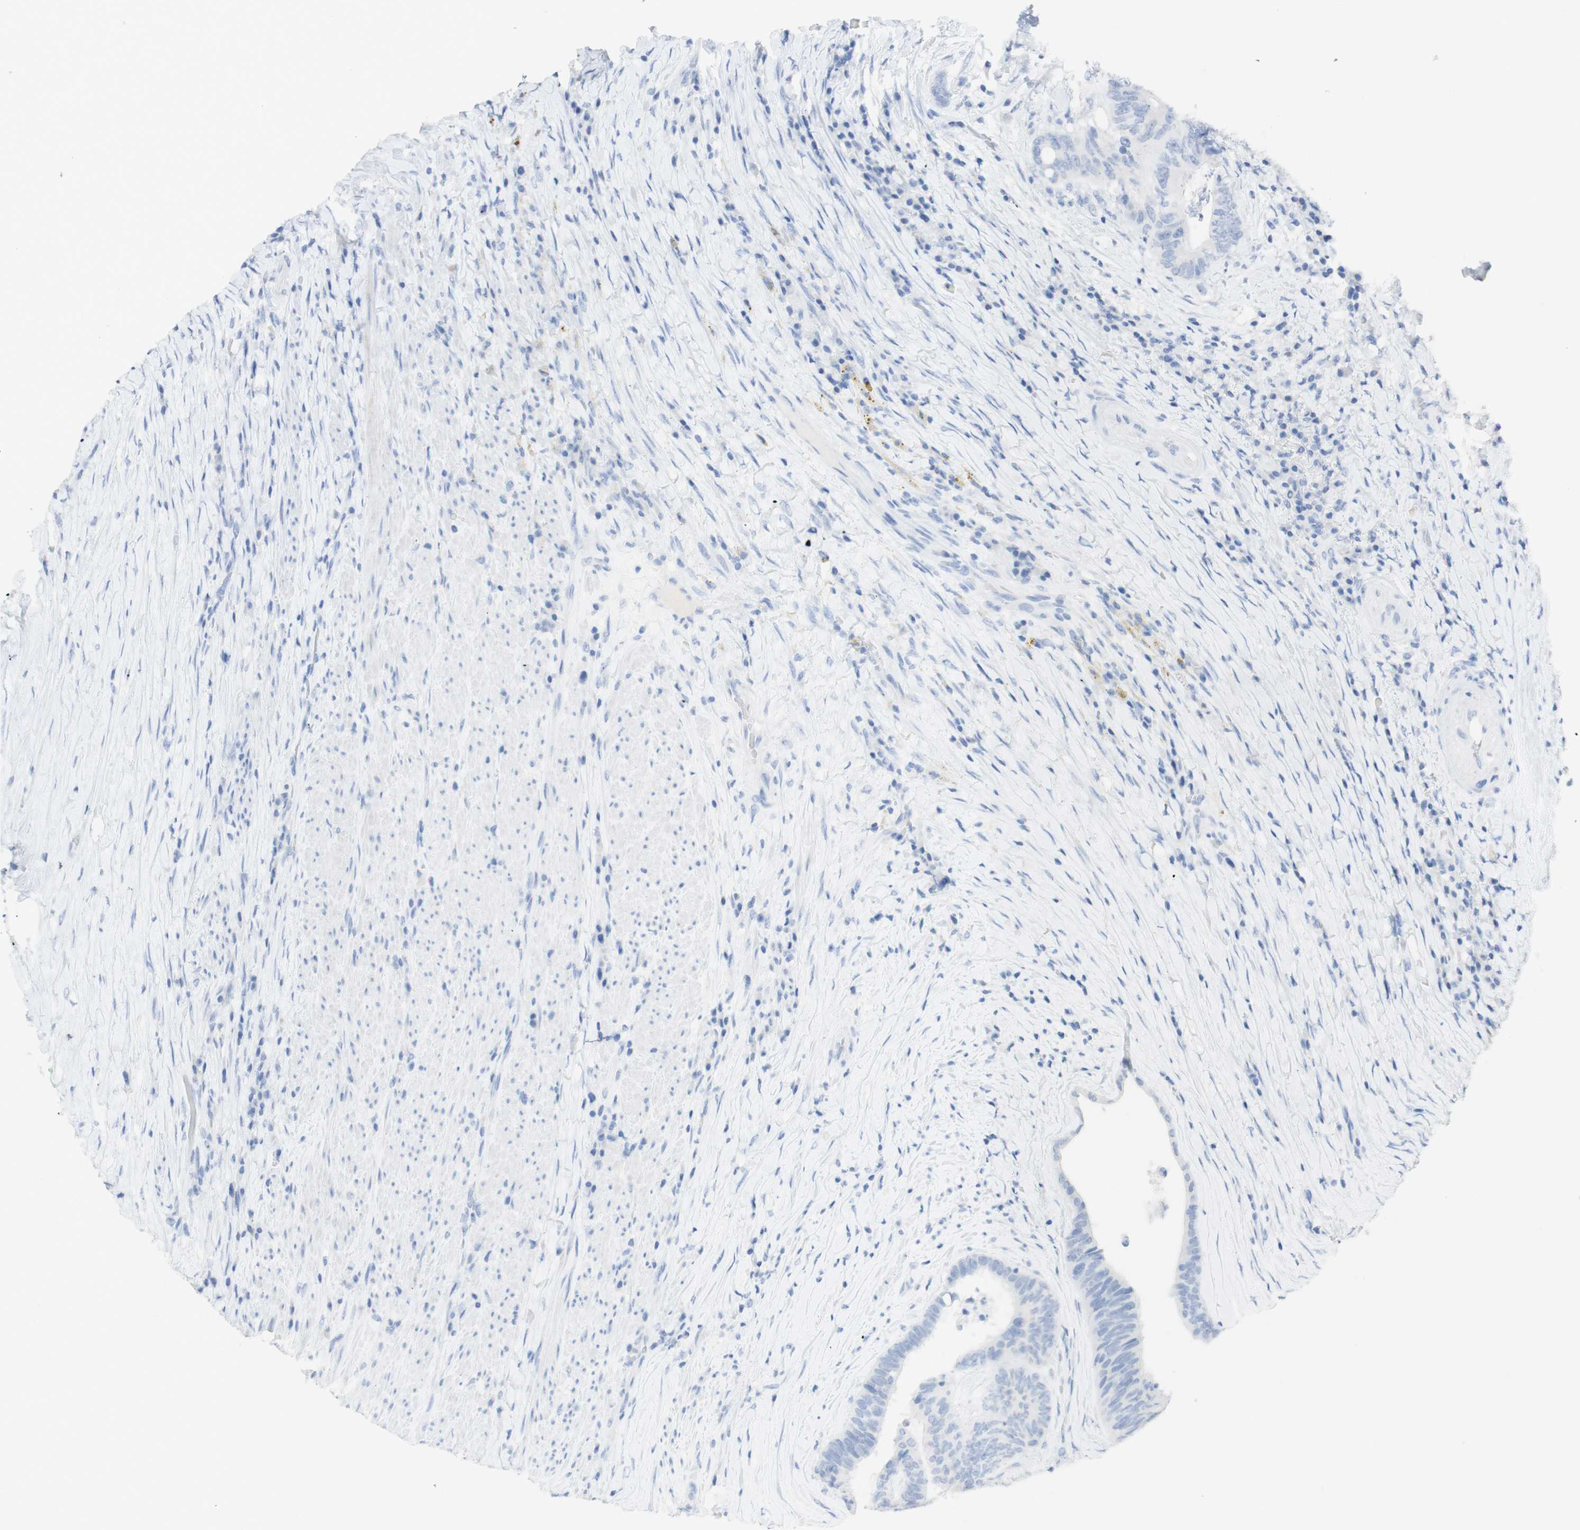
{"staining": {"intensity": "negative", "quantity": "none", "location": "none"}, "tissue": "colorectal cancer", "cell_type": "Tumor cells", "image_type": "cancer", "snomed": [{"axis": "morphology", "description": "Adenocarcinoma, NOS"}, {"axis": "topography", "description": "Rectum"}], "caption": "Tumor cells are negative for brown protein staining in adenocarcinoma (colorectal). Brightfield microscopy of IHC stained with DAB (brown) and hematoxylin (blue), captured at high magnification.", "gene": "TPO", "patient": {"sex": "male", "age": 72}}